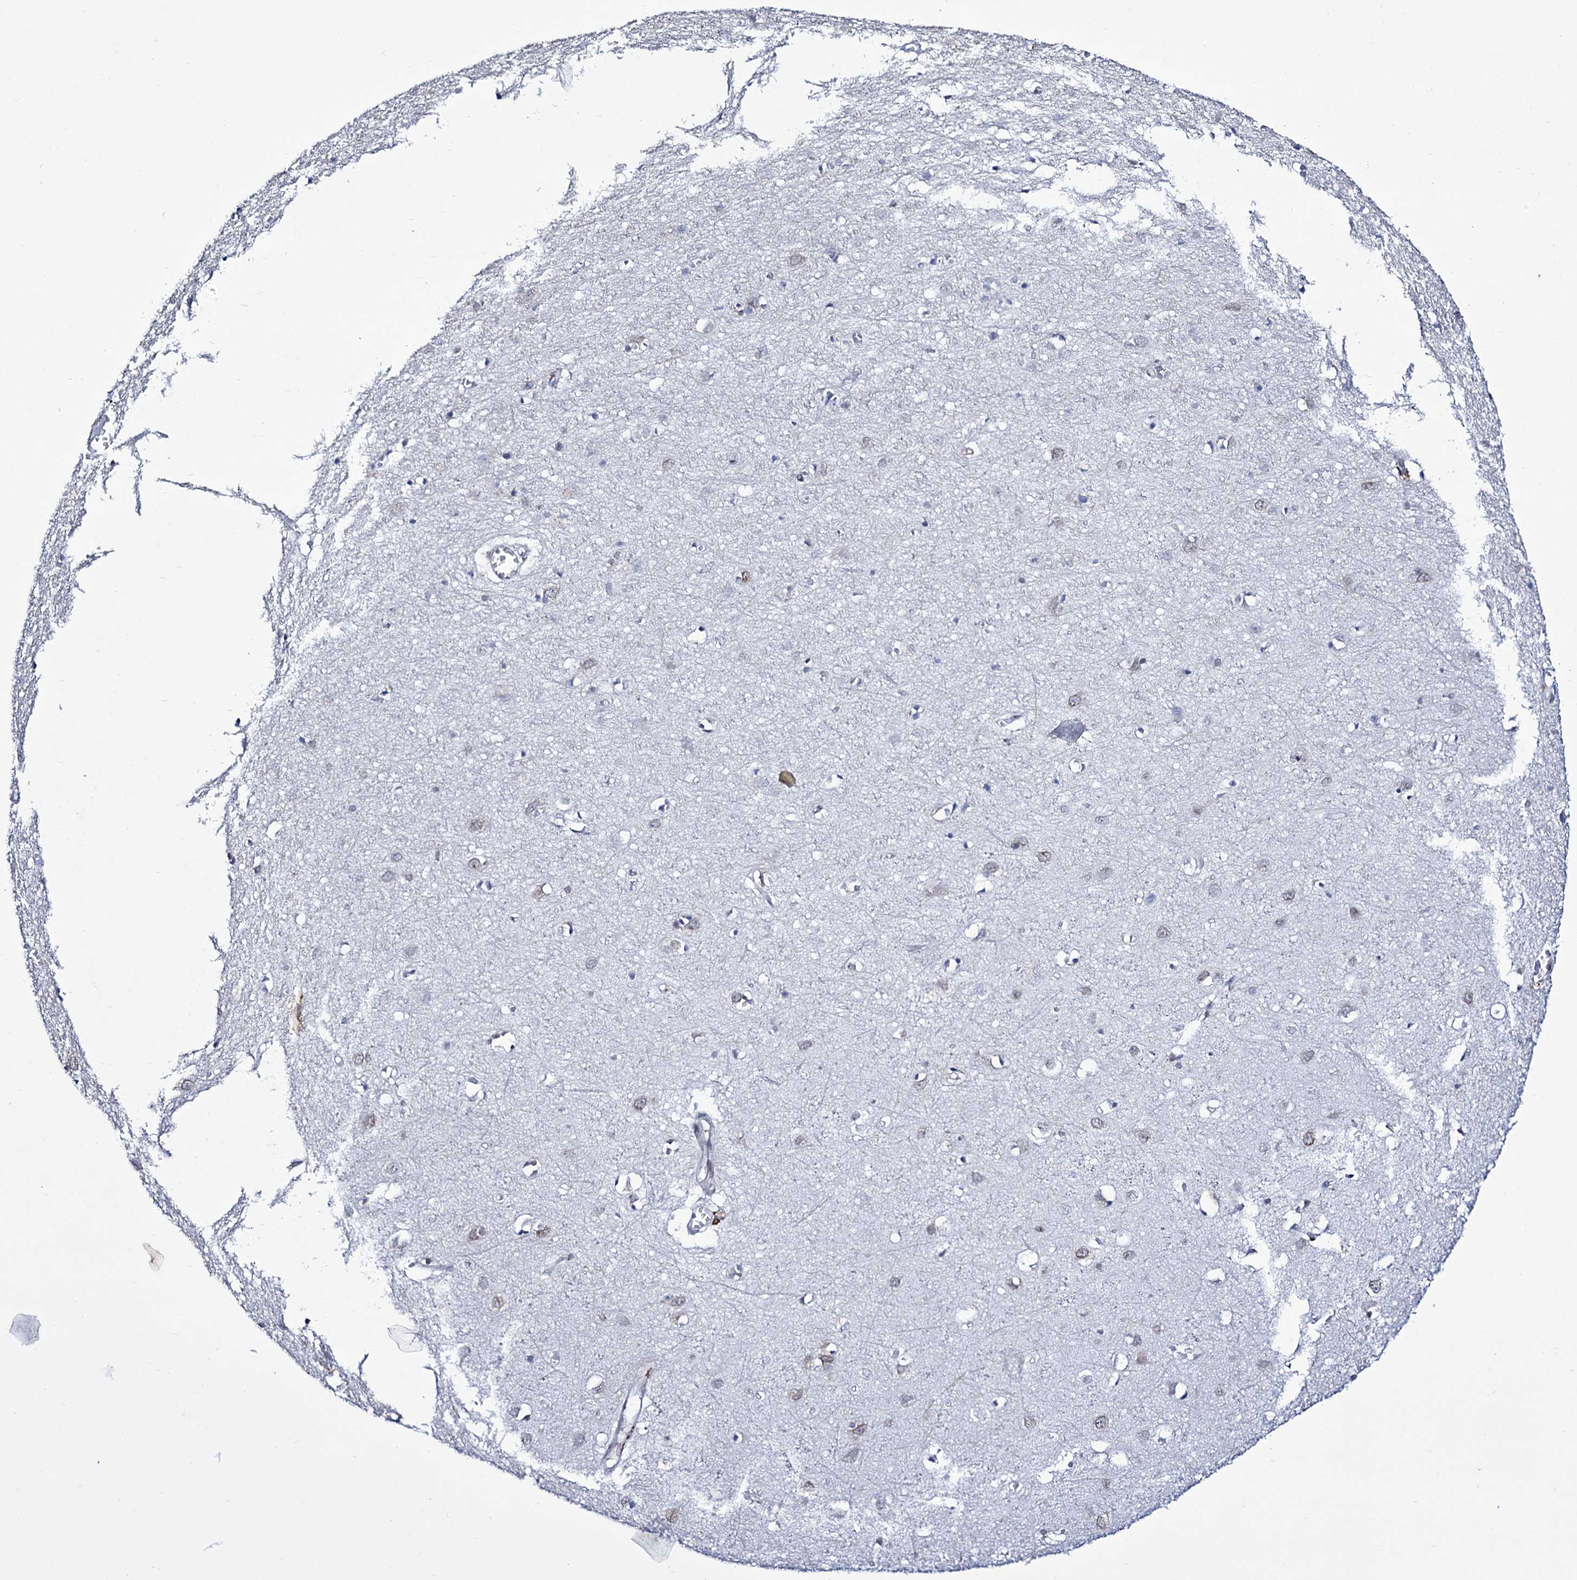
{"staining": {"intensity": "negative", "quantity": "none", "location": "none"}, "tissue": "cerebral cortex", "cell_type": "Endothelial cells", "image_type": "normal", "snomed": [{"axis": "morphology", "description": "Normal tissue, NOS"}, {"axis": "topography", "description": "Cerebral cortex"}], "caption": "IHC of unremarkable cerebral cortex shows no expression in endothelial cells.", "gene": "ZC3H12C", "patient": {"sex": "female", "age": 64}}